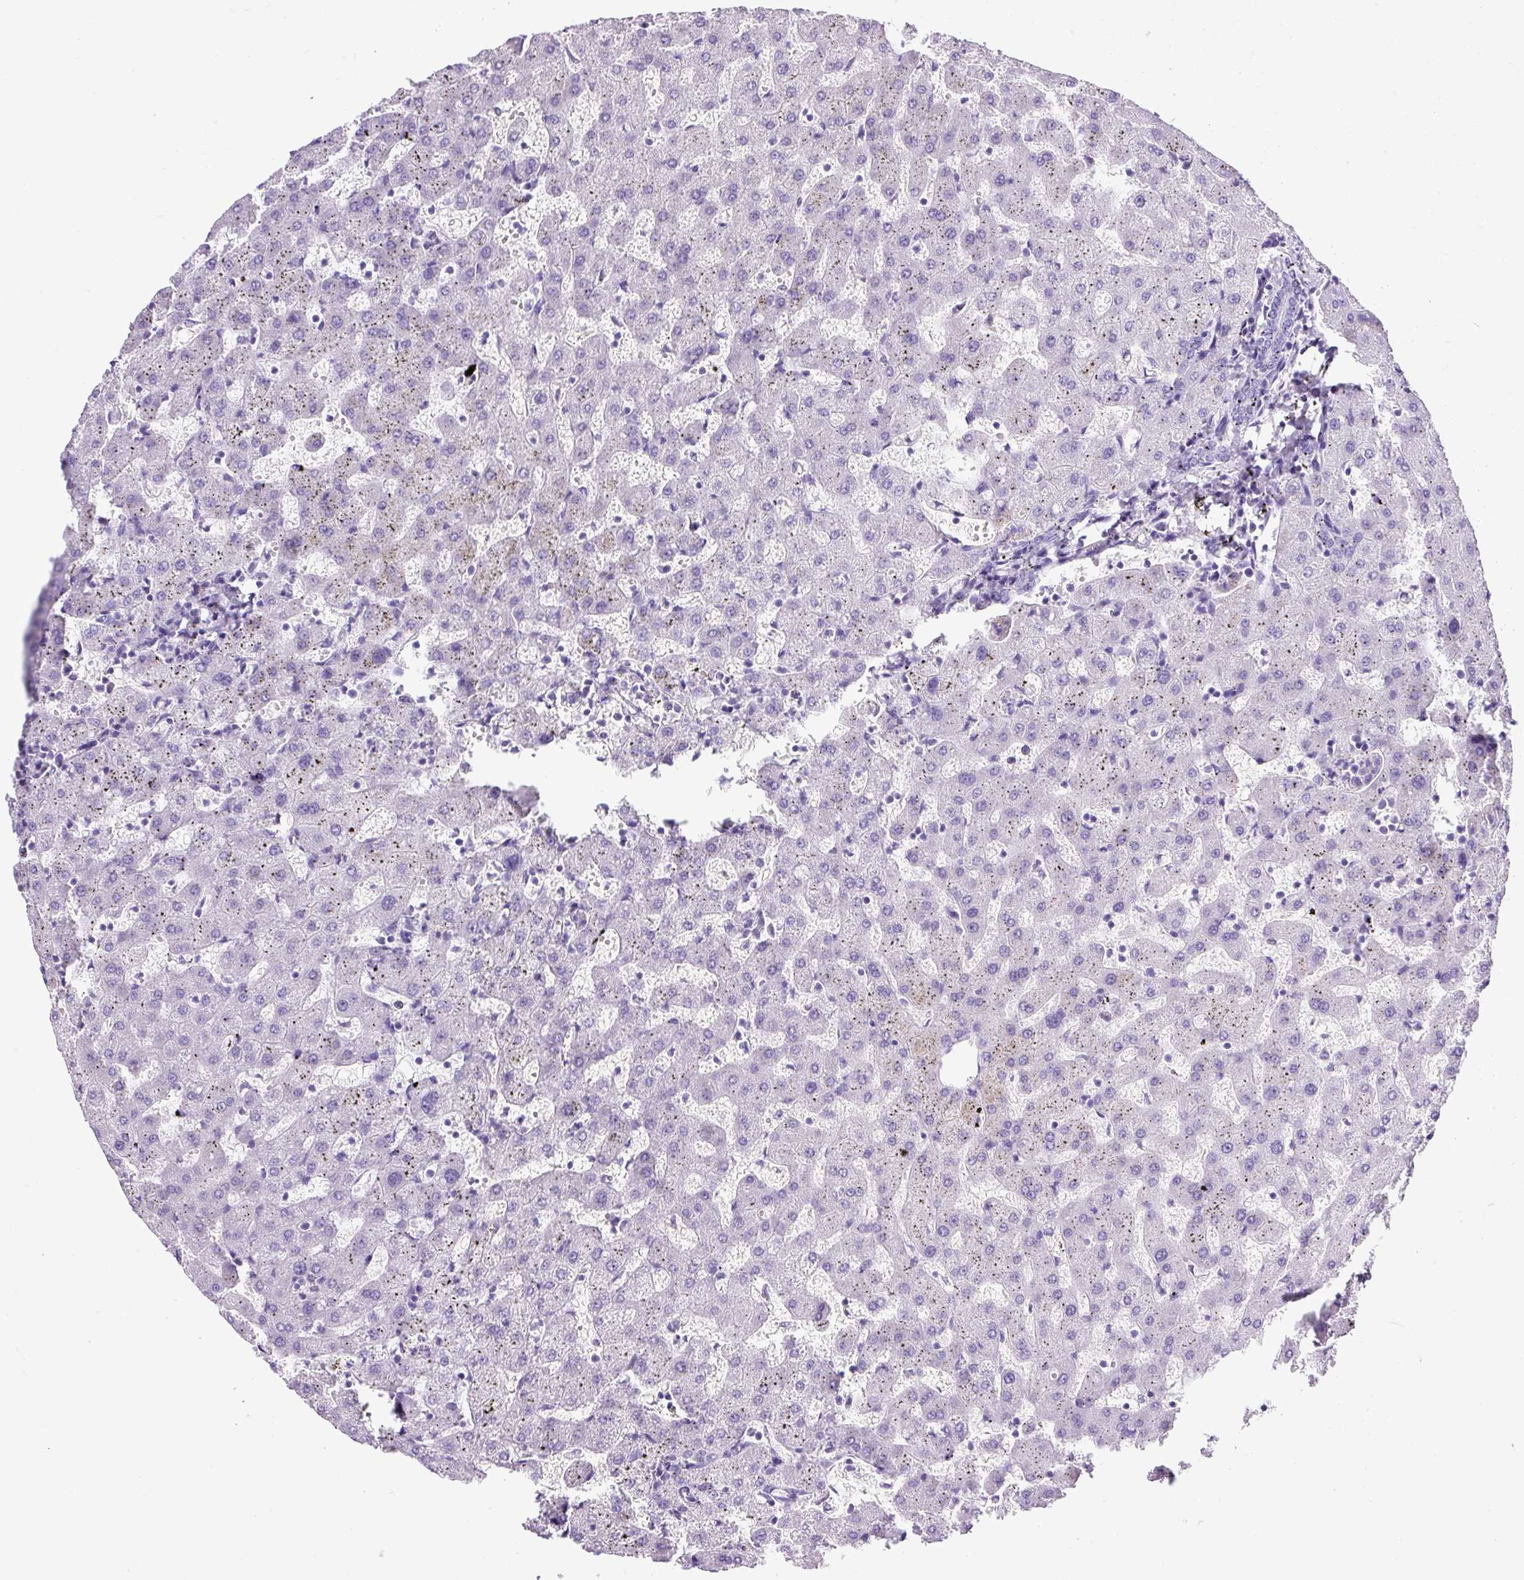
{"staining": {"intensity": "negative", "quantity": "none", "location": "none"}, "tissue": "liver", "cell_type": "Cholangiocytes", "image_type": "normal", "snomed": [{"axis": "morphology", "description": "Normal tissue, NOS"}, {"axis": "topography", "description": "Liver"}], "caption": "Histopathology image shows no significant protein staining in cholangiocytes of normal liver. Nuclei are stained in blue.", "gene": "PDIA2", "patient": {"sex": "female", "age": 63}}